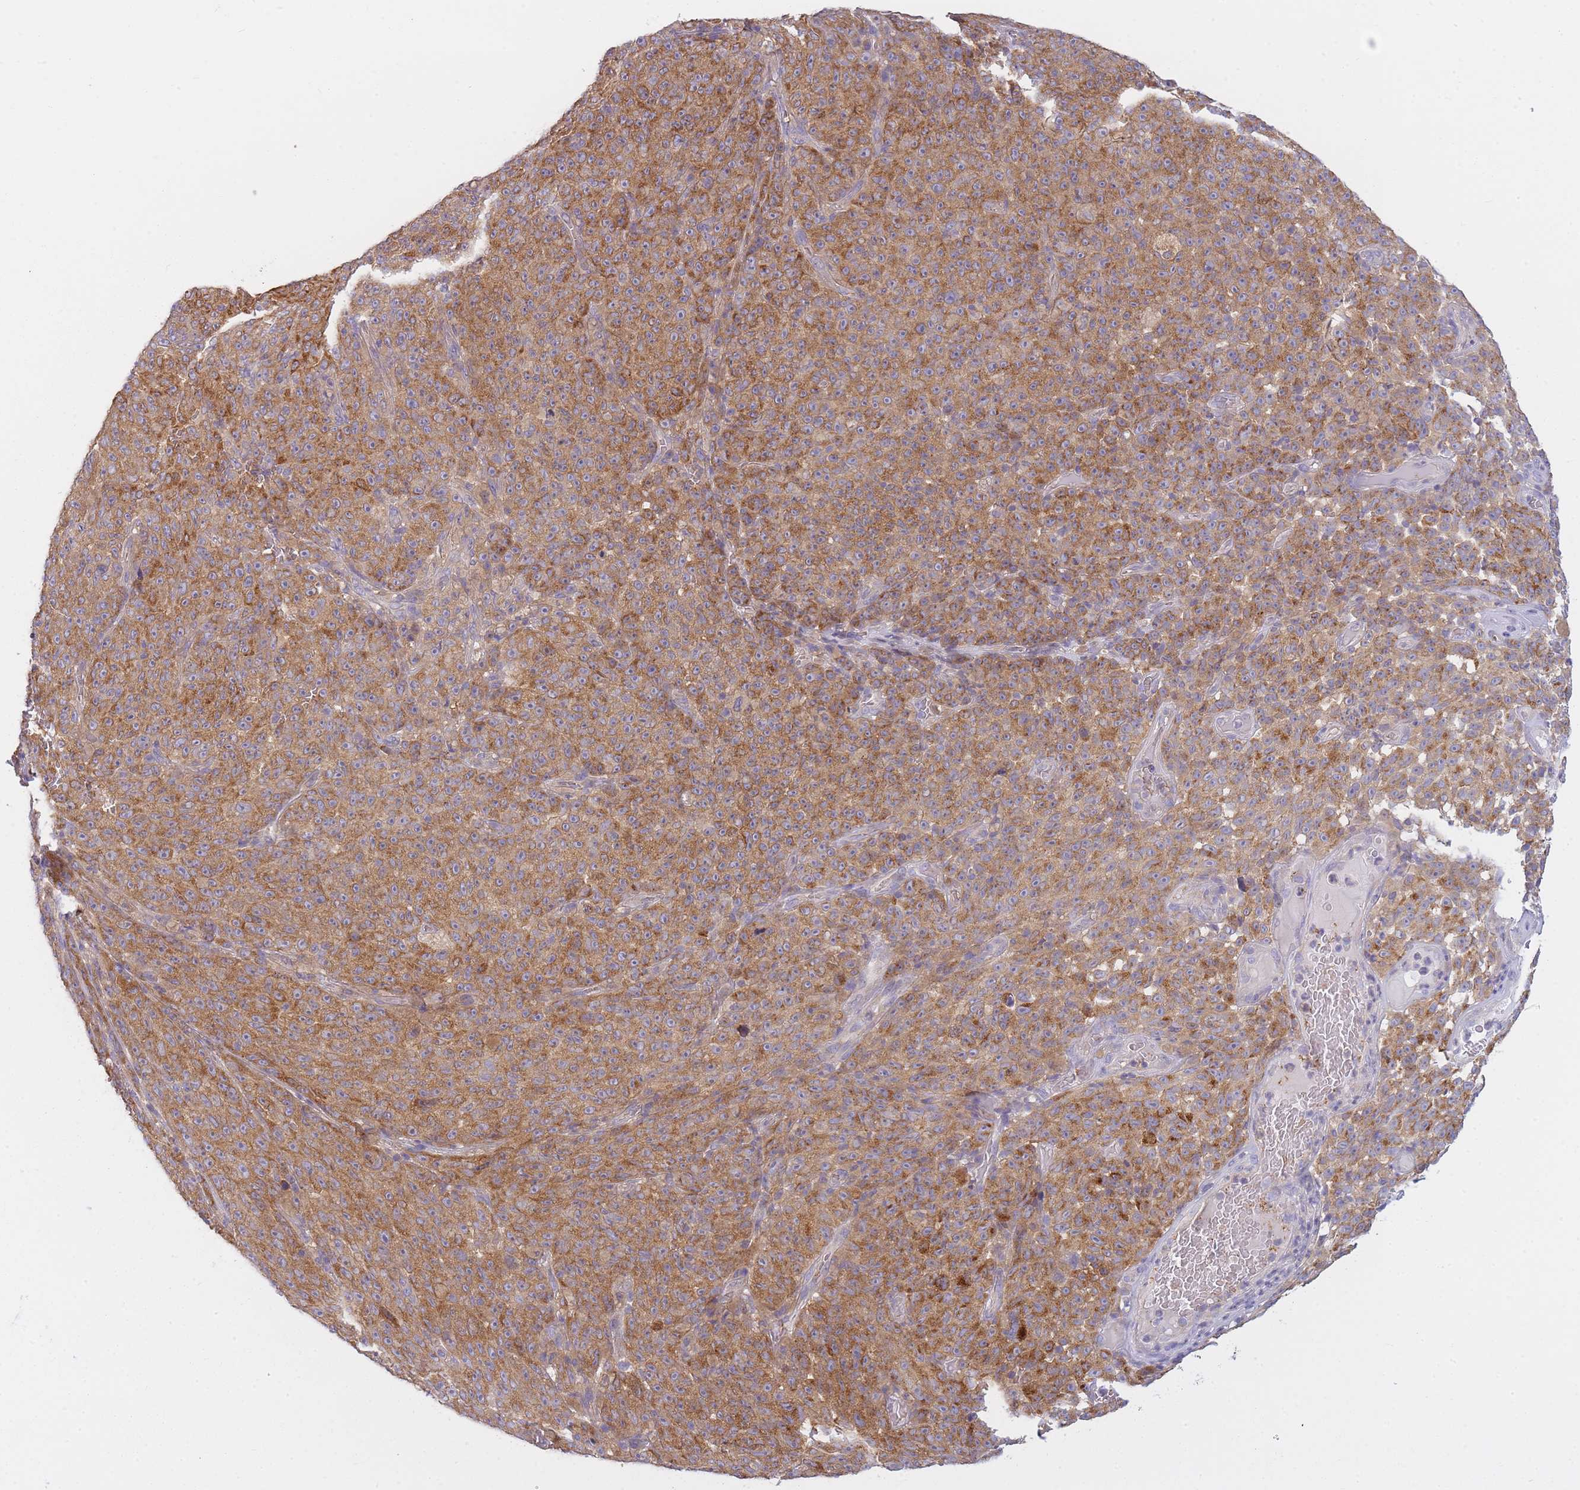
{"staining": {"intensity": "moderate", "quantity": ">75%", "location": "cytoplasmic/membranous"}, "tissue": "melanoma", "cell_type": "Tumor cells", "image_type": "cancer", "snomed": [{"axis": "morphology", "description": "Malignant melanoma, NOS"}, {"axis": "topography", "description": "Skin"}], "caption": "Brown immunohistochemical staining in malignant melanoma exhibits moderate cytoplasmic/membranous expression in approximately >75% of tumor cells.", "gene": "AP3M2", "patient": {"sex": "female", "age": 82}}